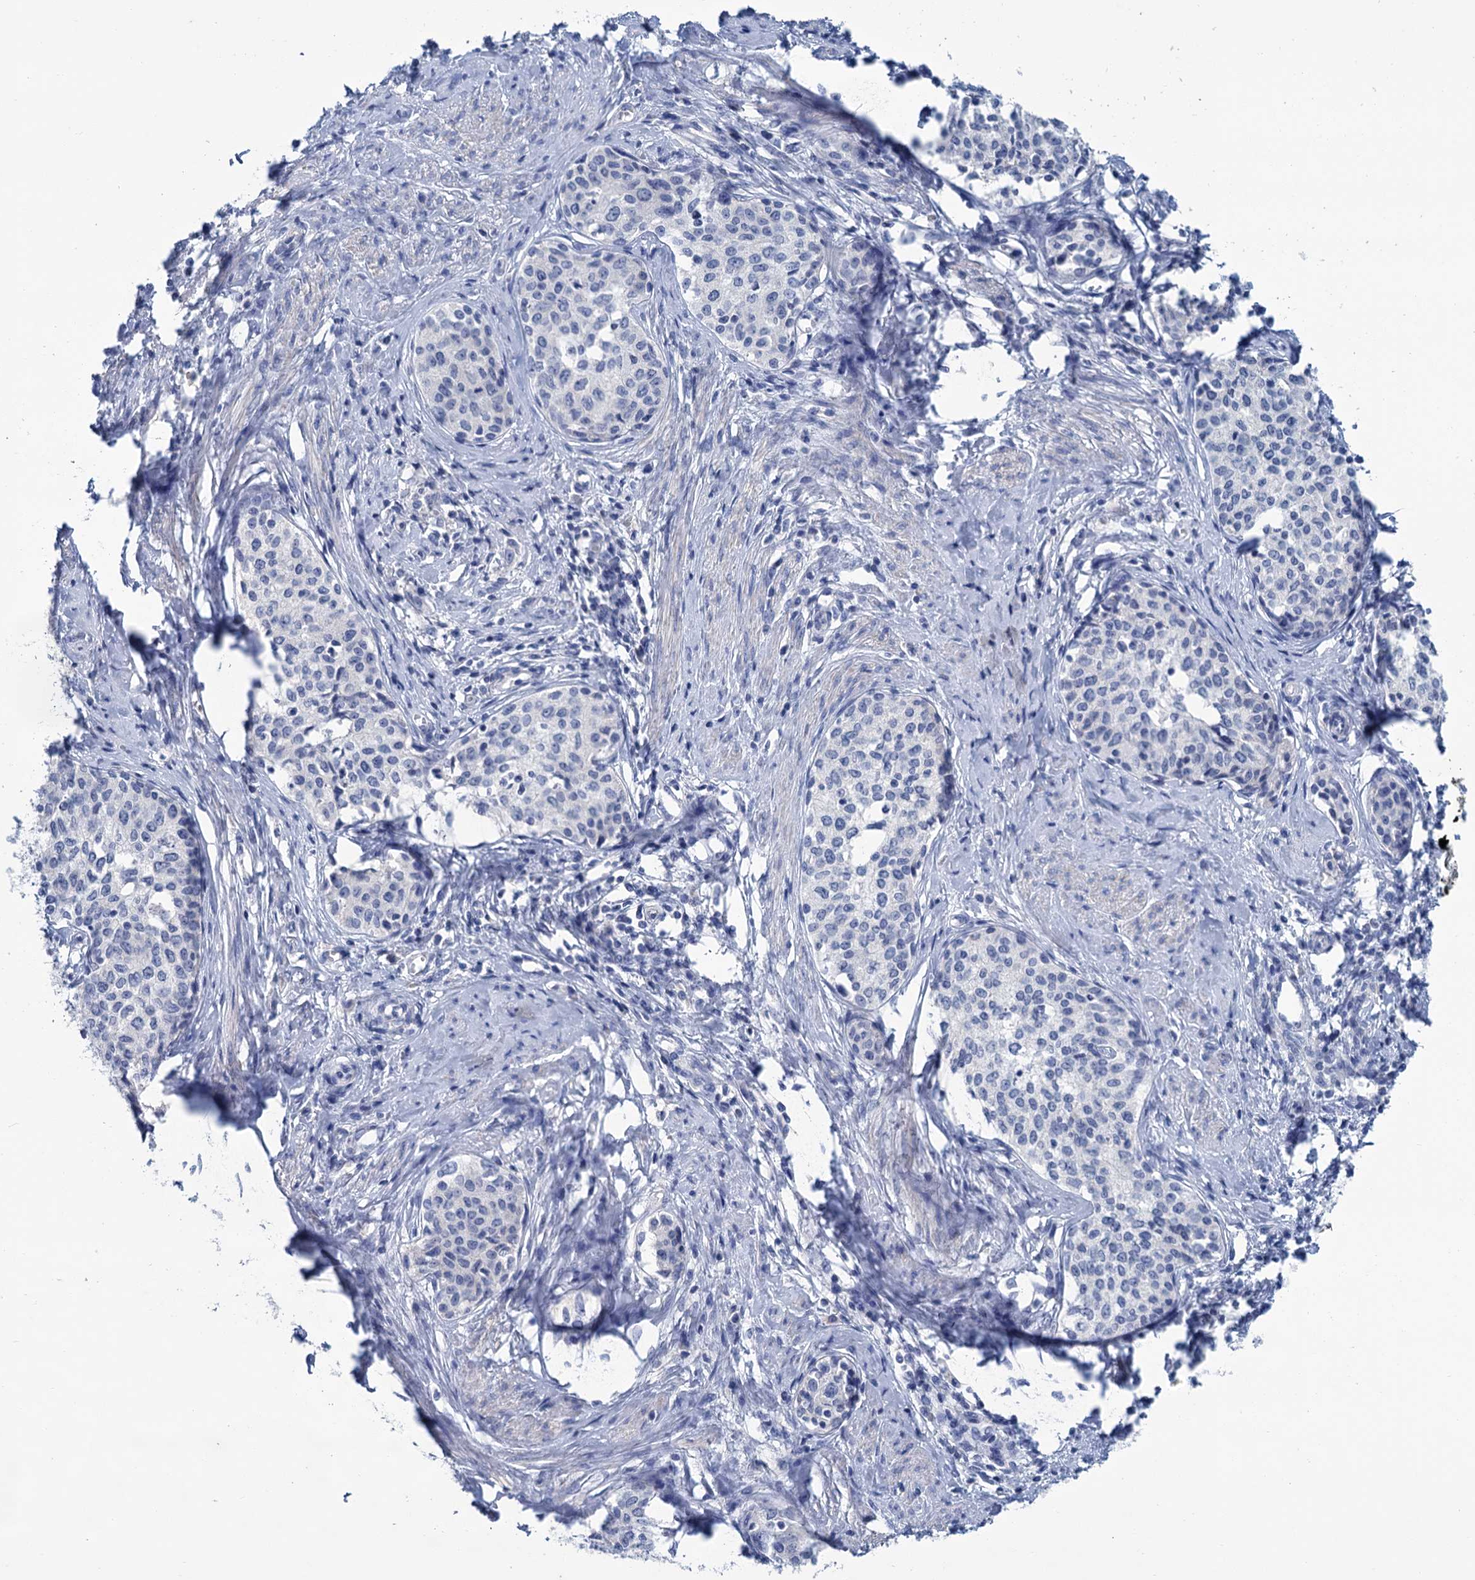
{"staining": {"intensity": "negative", "quantity": "none", "location": "none"}, "tissue": "cervical cancer", "cell_type": "Tumor cells", "image_type": "cancer", "snomed": [{"axis": "morphology", "description": "Squamous cell carcinoma, NOS"}, {"axis": "morphology", "description": "Adenocarcinoma, NOS"}, {"axis": "topography", "description": "Cervix"}], "caption": "High power microscopy histopathology image of an IHC photomicrograph of adenocarcinoma (cervical), revealing no significant staining in tumor cells.", "gene": "MYOZ3", "patient": {"sex": "female", "age": 52}}